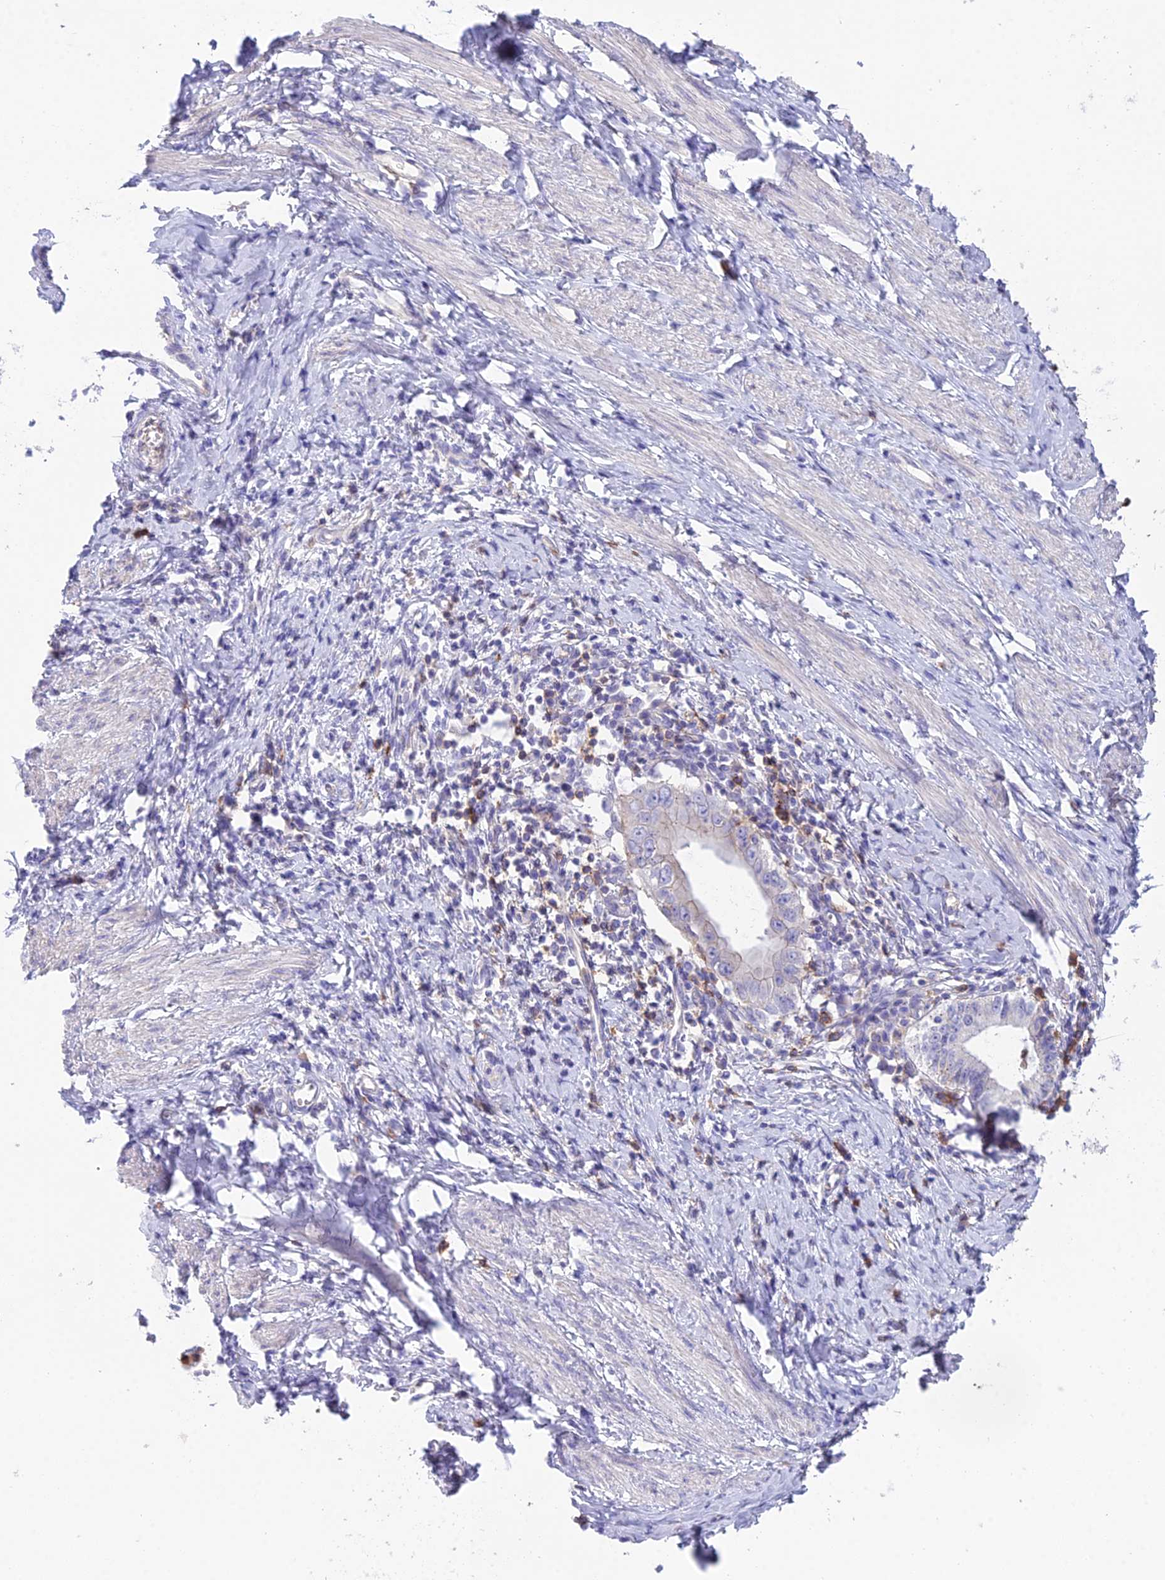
{"staining": {"intensity": "negative", "quantity": "none", "location": "none"}, "tissue": "cervical cancer", "cell_type": "Tumor cells", "image_type": "cancer", "snomed": [{"axis": "morphology", "description": "Adenocarcinoma, NOS"}, {"axis": "topography", "description": "Cervix"}], "caption": "A high-resolution image shows immunohistochemistry (IHC) staining of cervical cancer (adenocarcinoma), which exhibits no significant positivity in tumor cells.", "gene": "OR1Q1", "patient": {"sex": "female", "age": 36}}